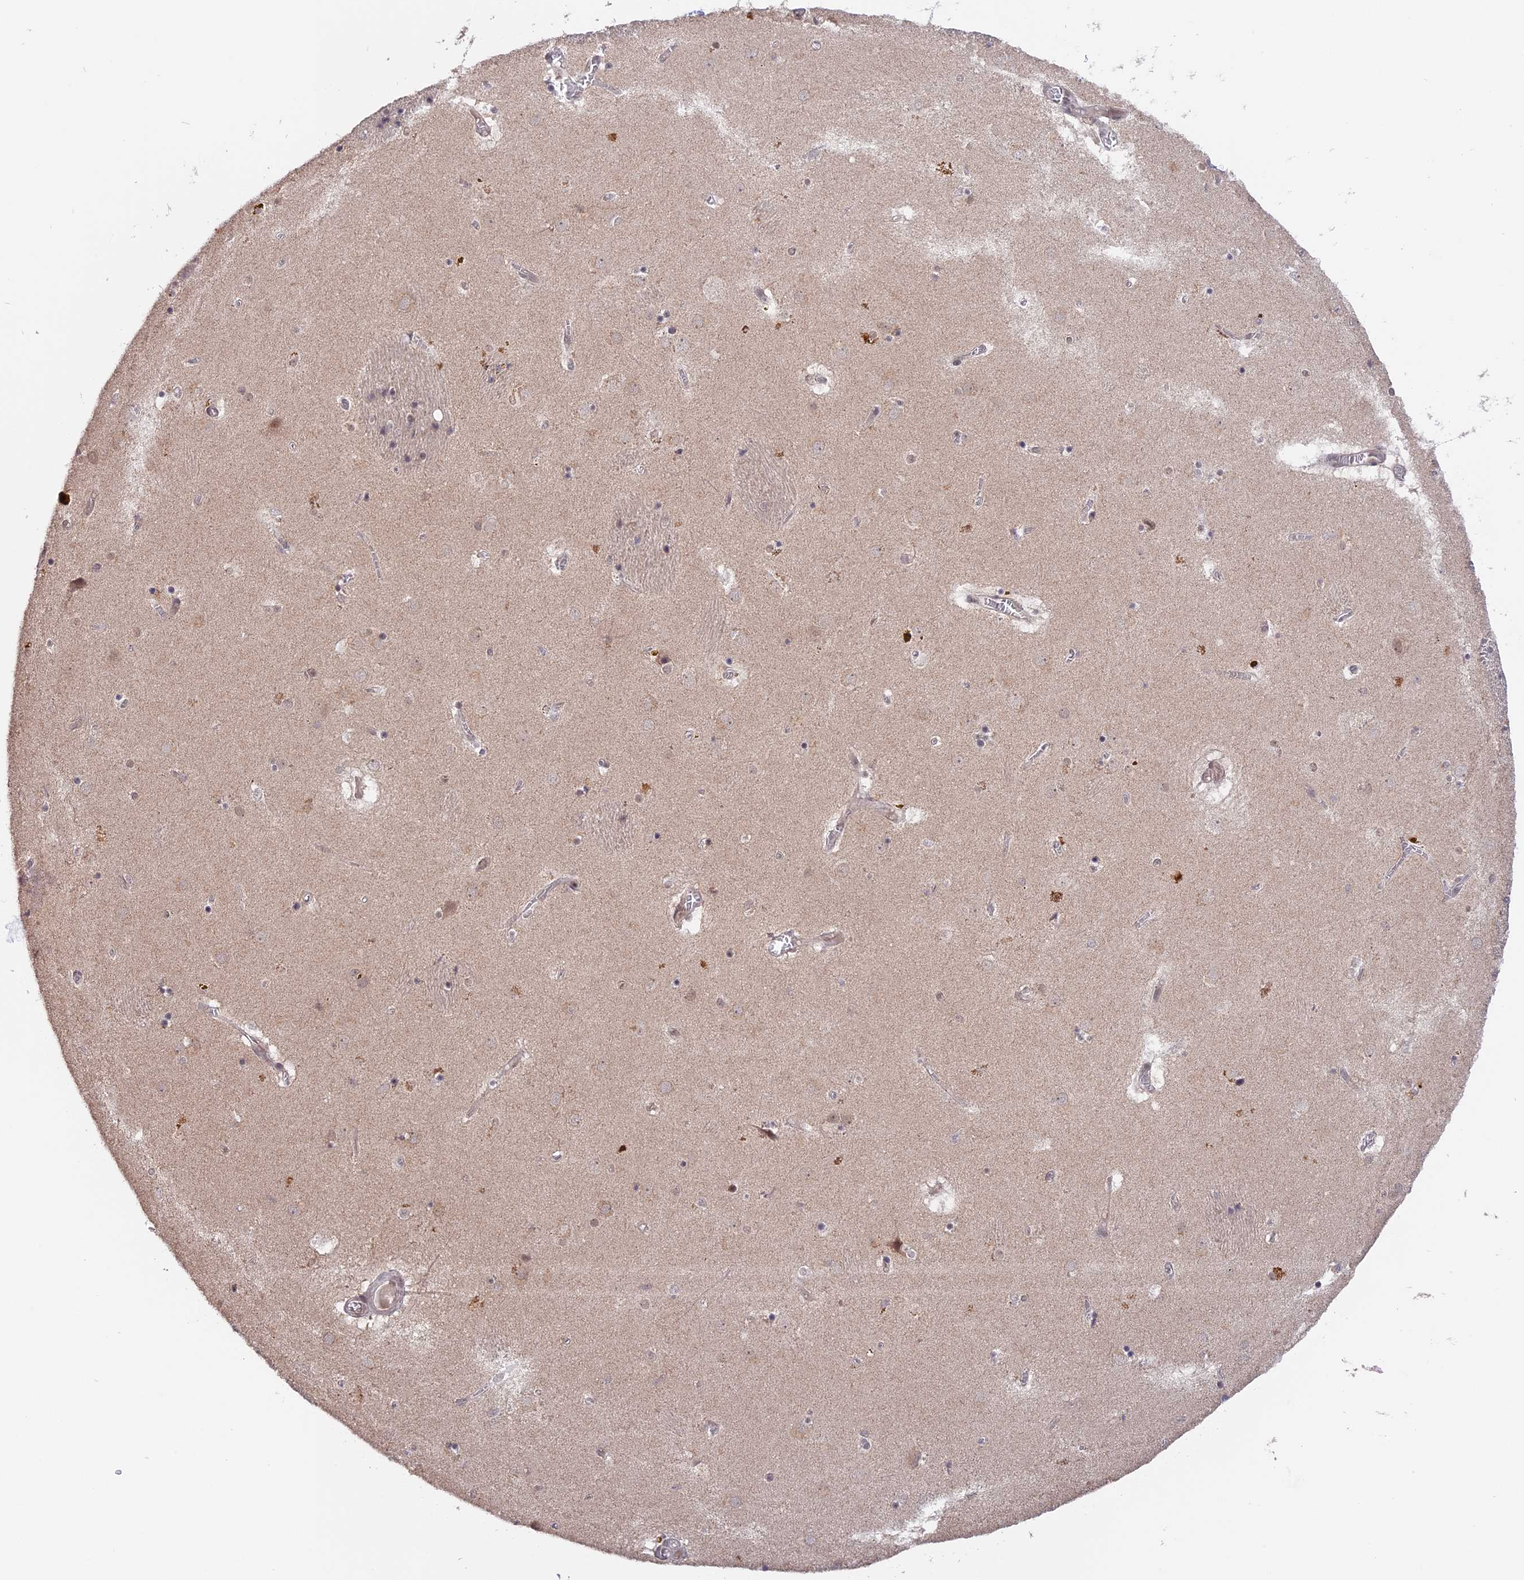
{"staining": {"intensity": "negative", "quantity": "none", "location": "none"}, "tissue": "caudate", "cell_type": "Glial cells", "image_type": "normal", "snomed": [{"axis": "morphology", "description": "Normal tissue, NOS"}, {"axis": "topography", "description": "Lateral ventricle wall"}], "caption": "Caudate was stained to show a protein in brown. There is no significant expression in glial cells. (DAB immunohistochemistry, high magnification).", "gene": "RFC5", "patient": {"sex": "male", "age": 70}}